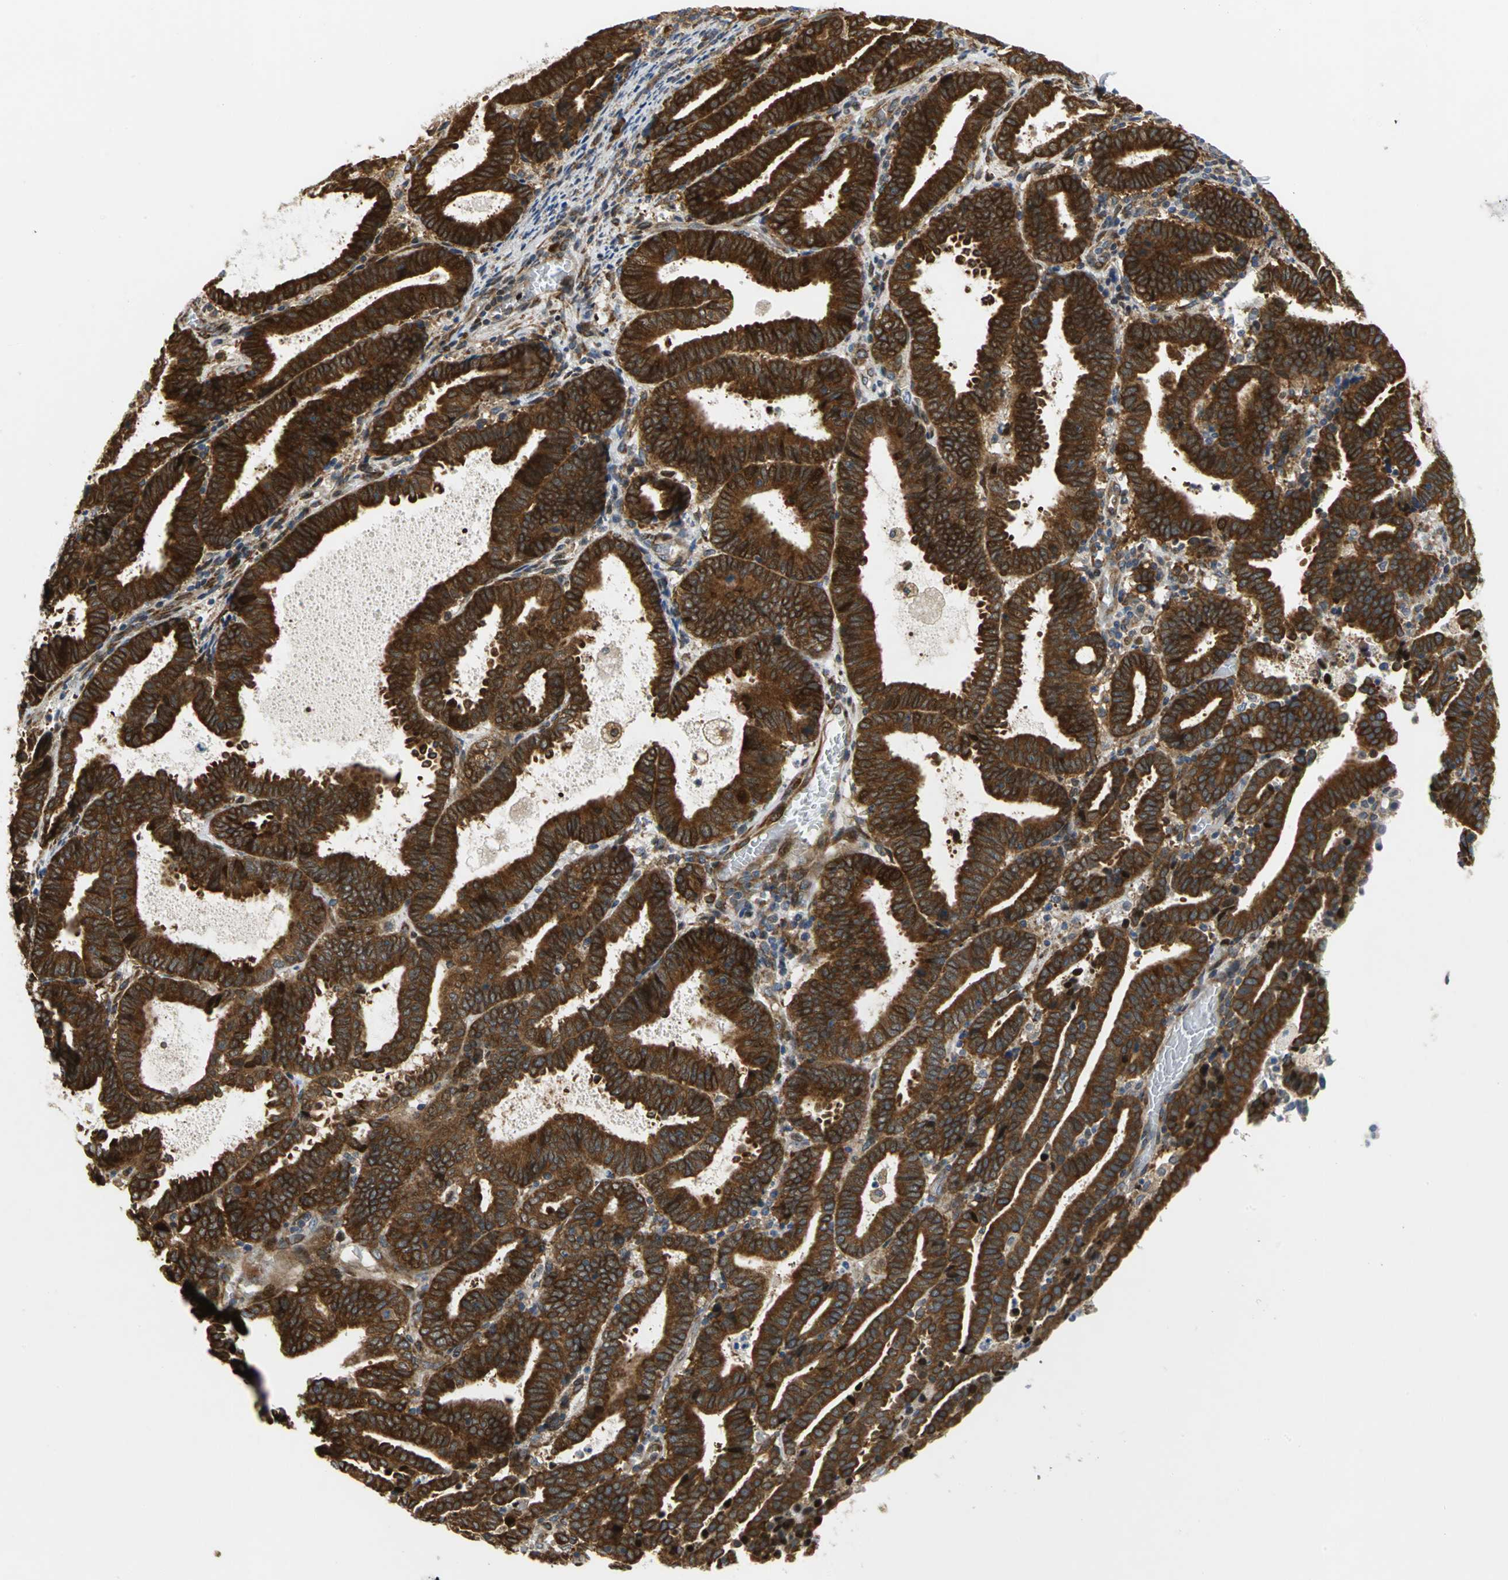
{"staining": {"intensity": "strong", "quantity": ">75%", "location": "cytoplasmic/membranous"}, "tissue": "endometrial cancer", "cell_type": "Tumor cells", "image_type": "cancer", "snomed": [{"axis": "morphology", "description": "Adenocarcinoma, NOS"}, {"axis": "topography", "description": "Uterus"}], "caption": "Adenocarcinoma (endometrial) tissue demonstrates strong cytoplasmic/membranous expression in about >75% of tumor cells, visualized by immunohistochemistry.", "gene": "YBX1", "patient": {"sex": "female", "age": 83}}